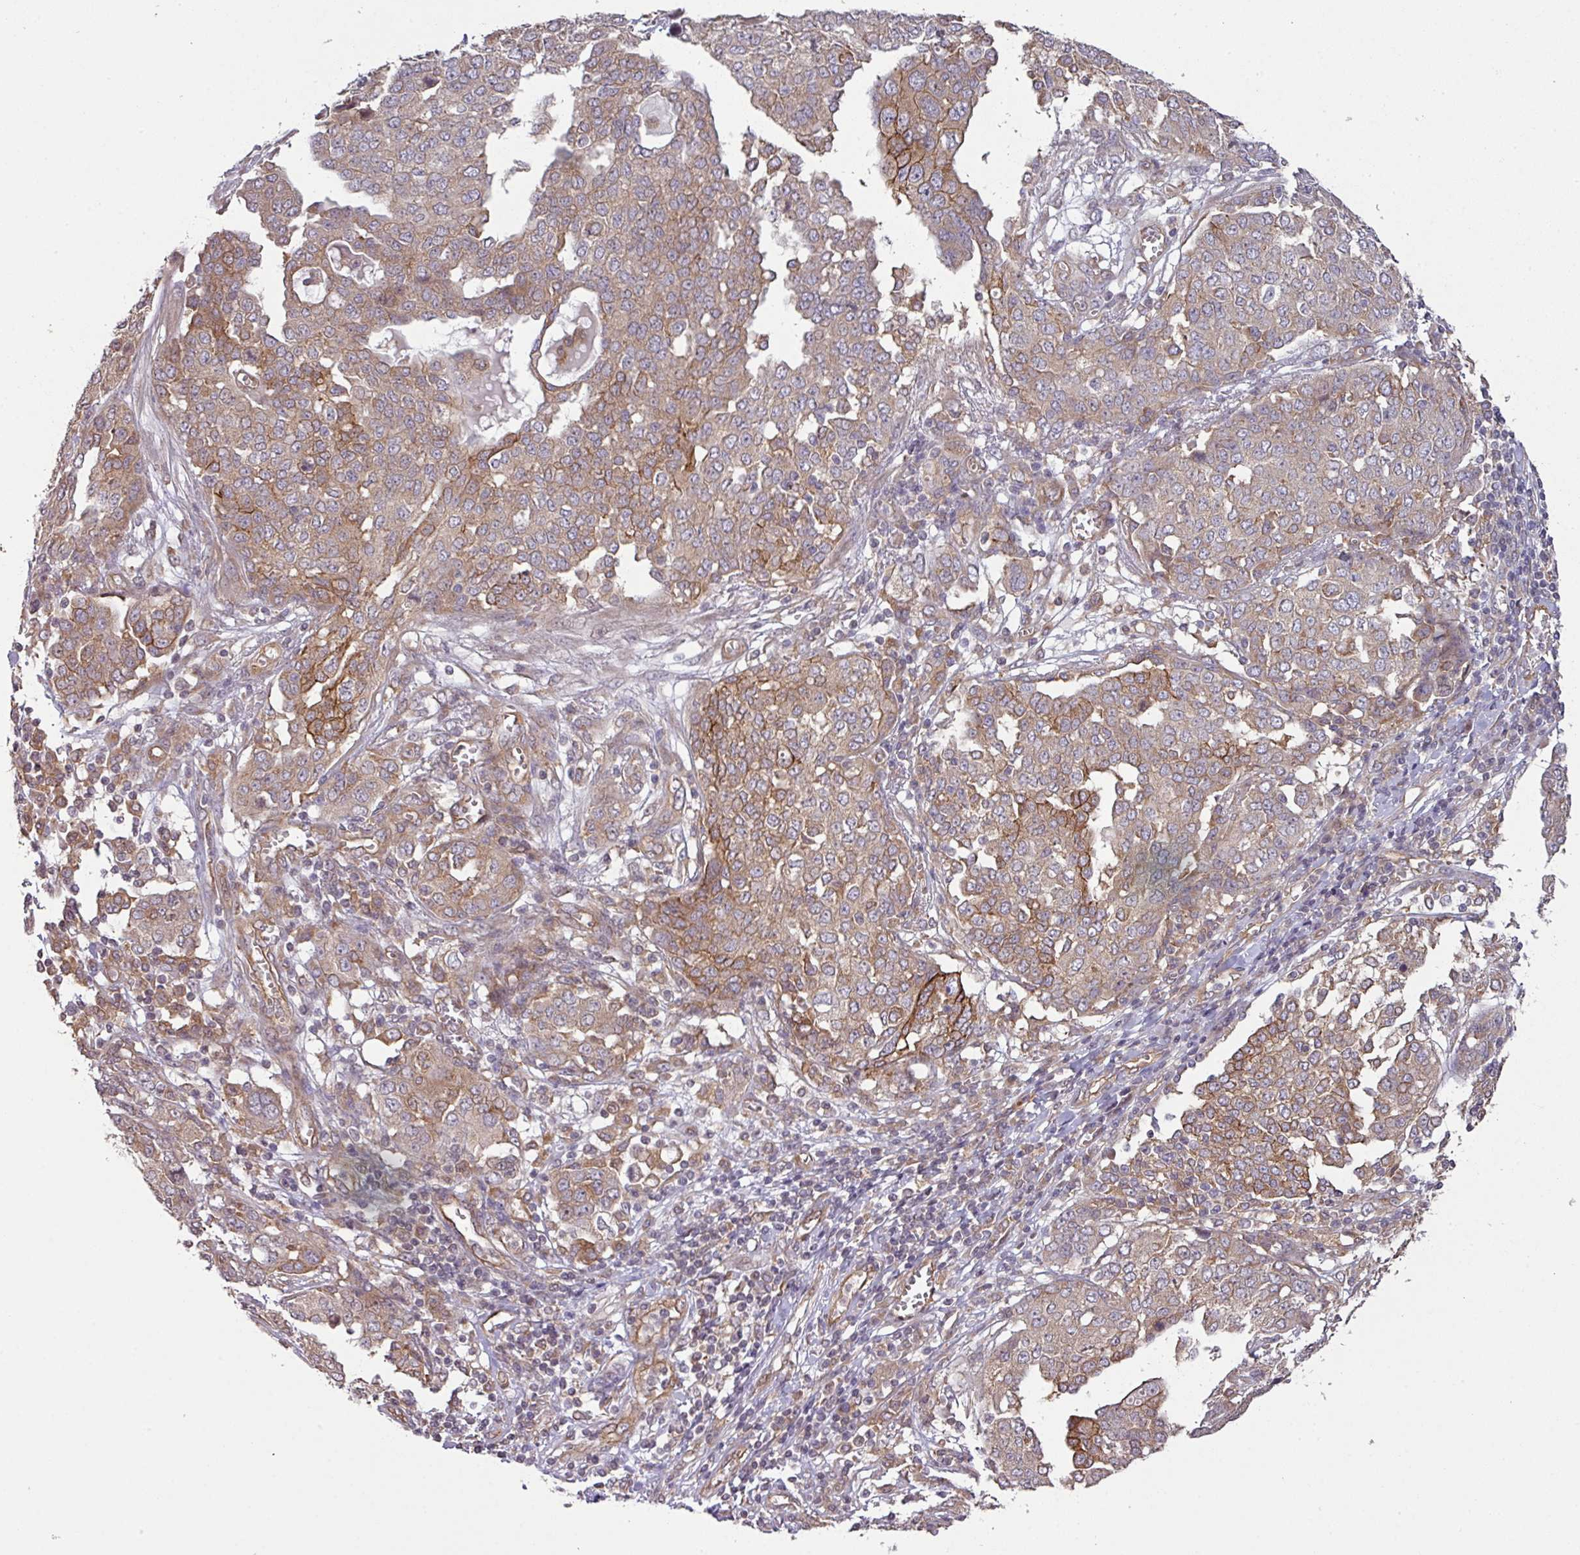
{"staining": {"intensity": "moderate", "quantity": "25%-75%", "location": "cytoplasmic/membranous"}, "tissue": "ovarian cancer", "cell_type": "Tumor cells", "image_type": "cancer", "snomed": [{"axis": "morphology", "description": "Cystadenocarcinoma, serous, NOS"}, {"axis": "topography", "description": "Soft tissue"}, {"axis": "topography", "description": "Ovary"}], "caption": "IHC photomicrograph of neoplastic tissue: ovarian cancer (serous cystadenocarcinoma) stained using immunohistochemistry exhibits medium levels of moderate protein expression localized specifically in the cytoplasmic/membranous of tumor cells, appearing as a cytoplasmic/membranous brown color.", "gene": "CYFIP2", "patient": {"sex": "female", "age": 57}}